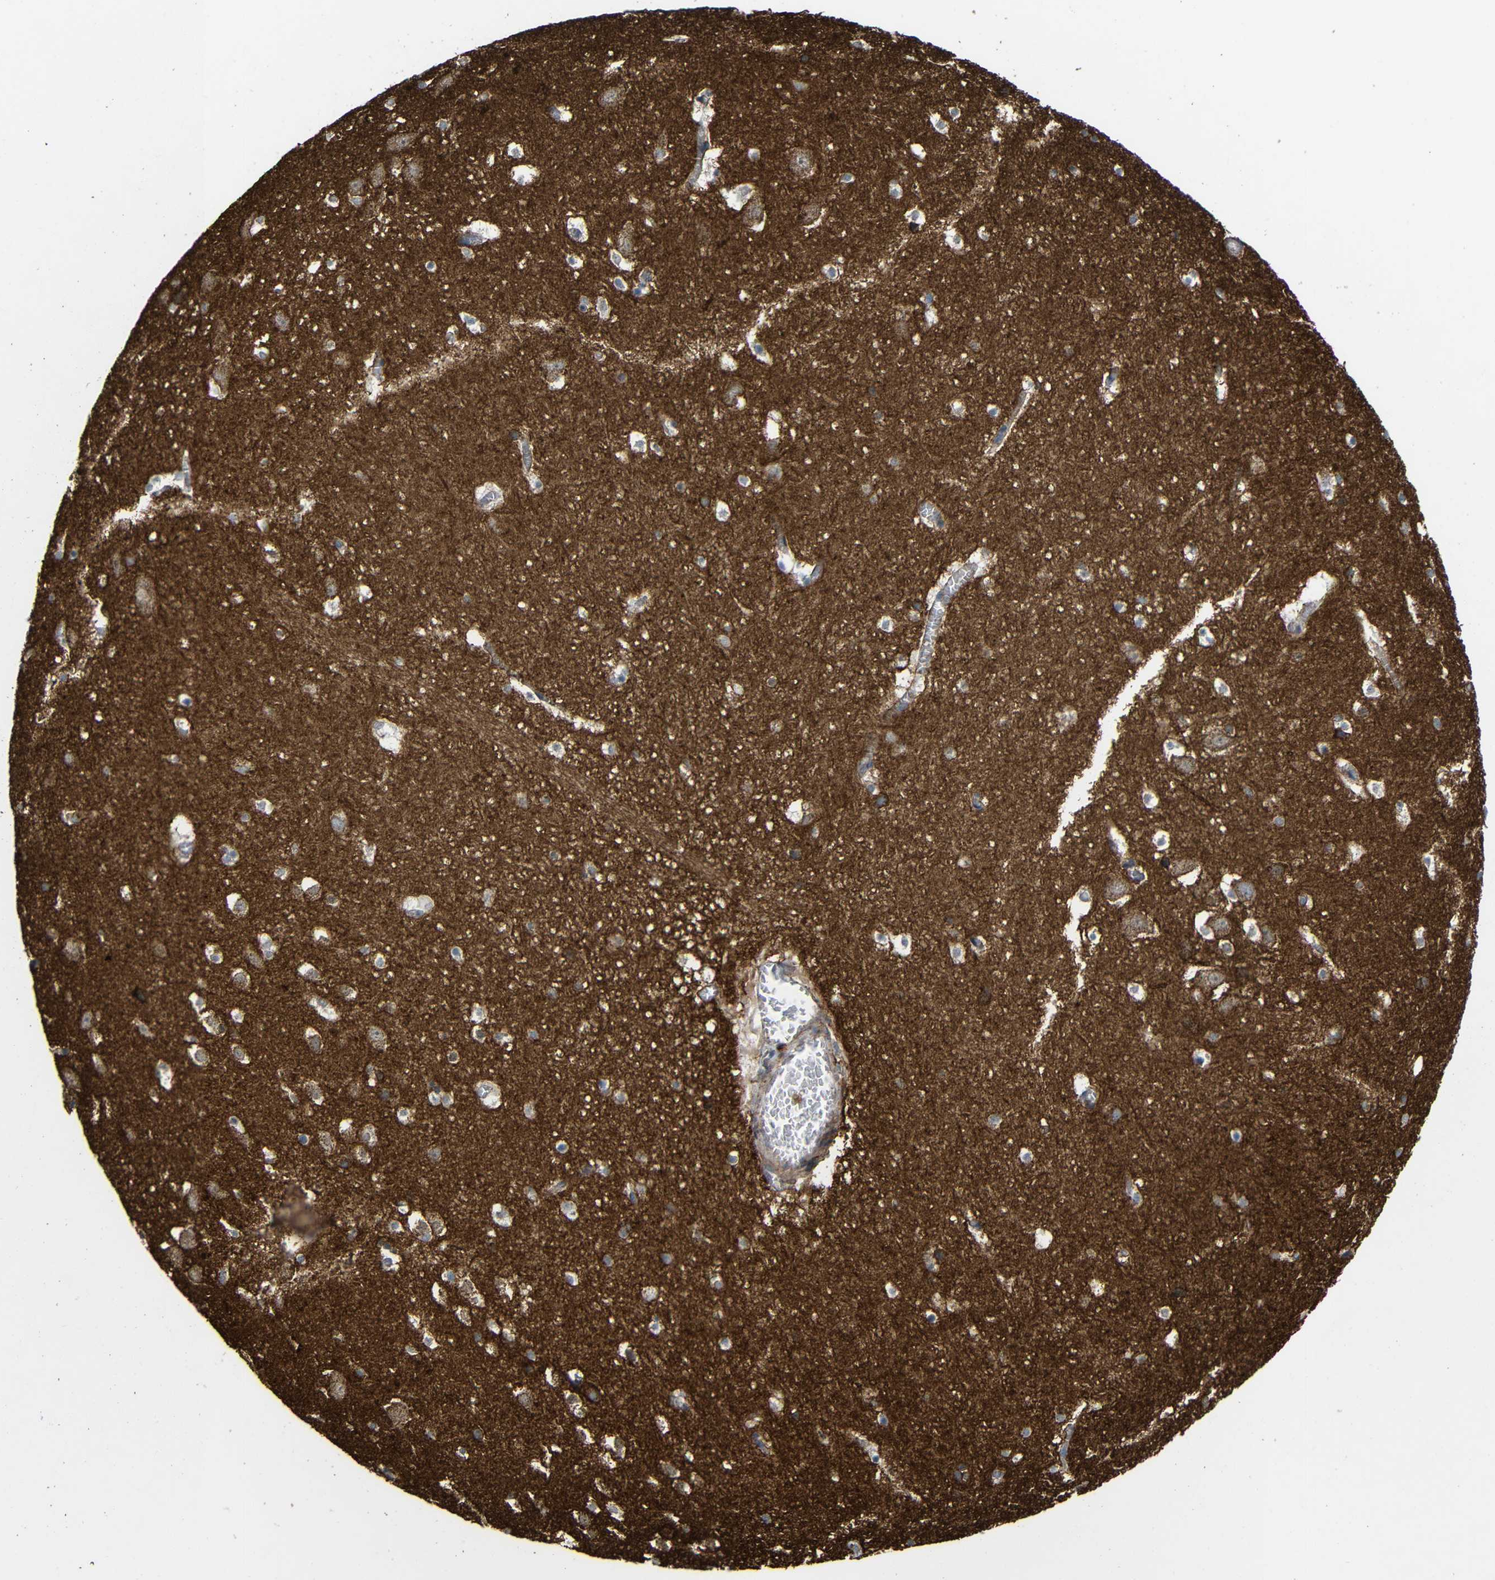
{"staining": {"intensity": "moderate", "quantity": ">75%", "location": "cytoplasmic/membranous"}, "tissue": "hippocampus", "cell_type": "Glial cells", "image_type": "normal", "snomed": [{"axis": "morphology", "description": "Normal tissue, NOS"}, {"axis": "topography", "description": "Hippocampus"}], "caption": "Hippocampus stained for a protein reveals moderate cytoplasmic/membranous positivity in glial cells. Nuclei are stained in blue.", "gene": "C1GALT1", "patient": {"sex": "male", "age": 45}}